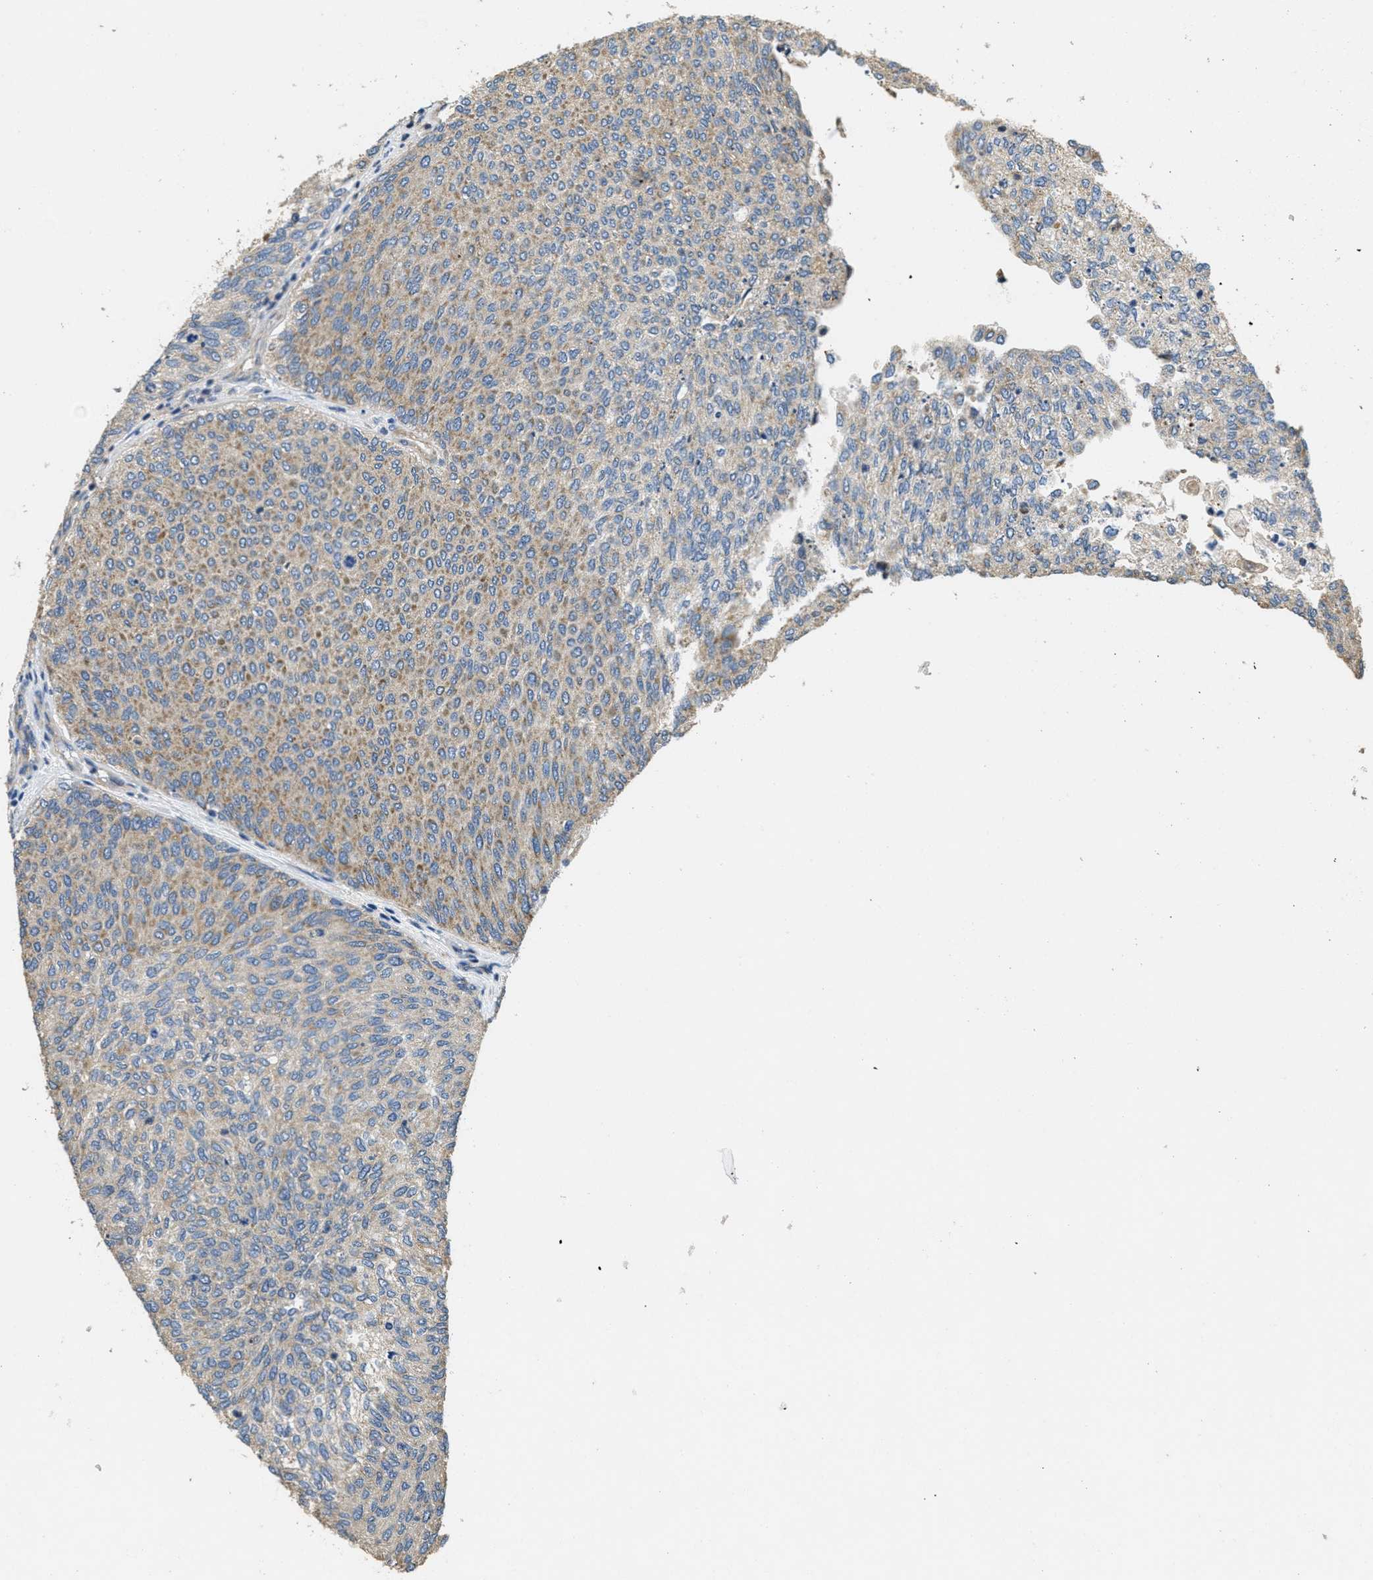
{"staining": {"intensity": "moderate", "quantity": "25%-75%", "location": "cytoplasmic/membranous"}, "tissue": "urothelial cancer", "cell_type": "Tumor cells", "image_type": "cancer", "snomed": [{"axis": "morphology", "description": "Urothelial carcinoma, Low grade"}, {"axis": "topography", "description": "Urinary bladder"}], "caption": "Immunohistochemistry (IHC) histopathology image of human urothelial cancer stained for a protein (brown), which shows medium levels of moderate cytoplasmic/membranous expression in about 25%-75% of tumor cells.", "gene": "TOMM70", "patient": {"sex": "female", "age": 79}}